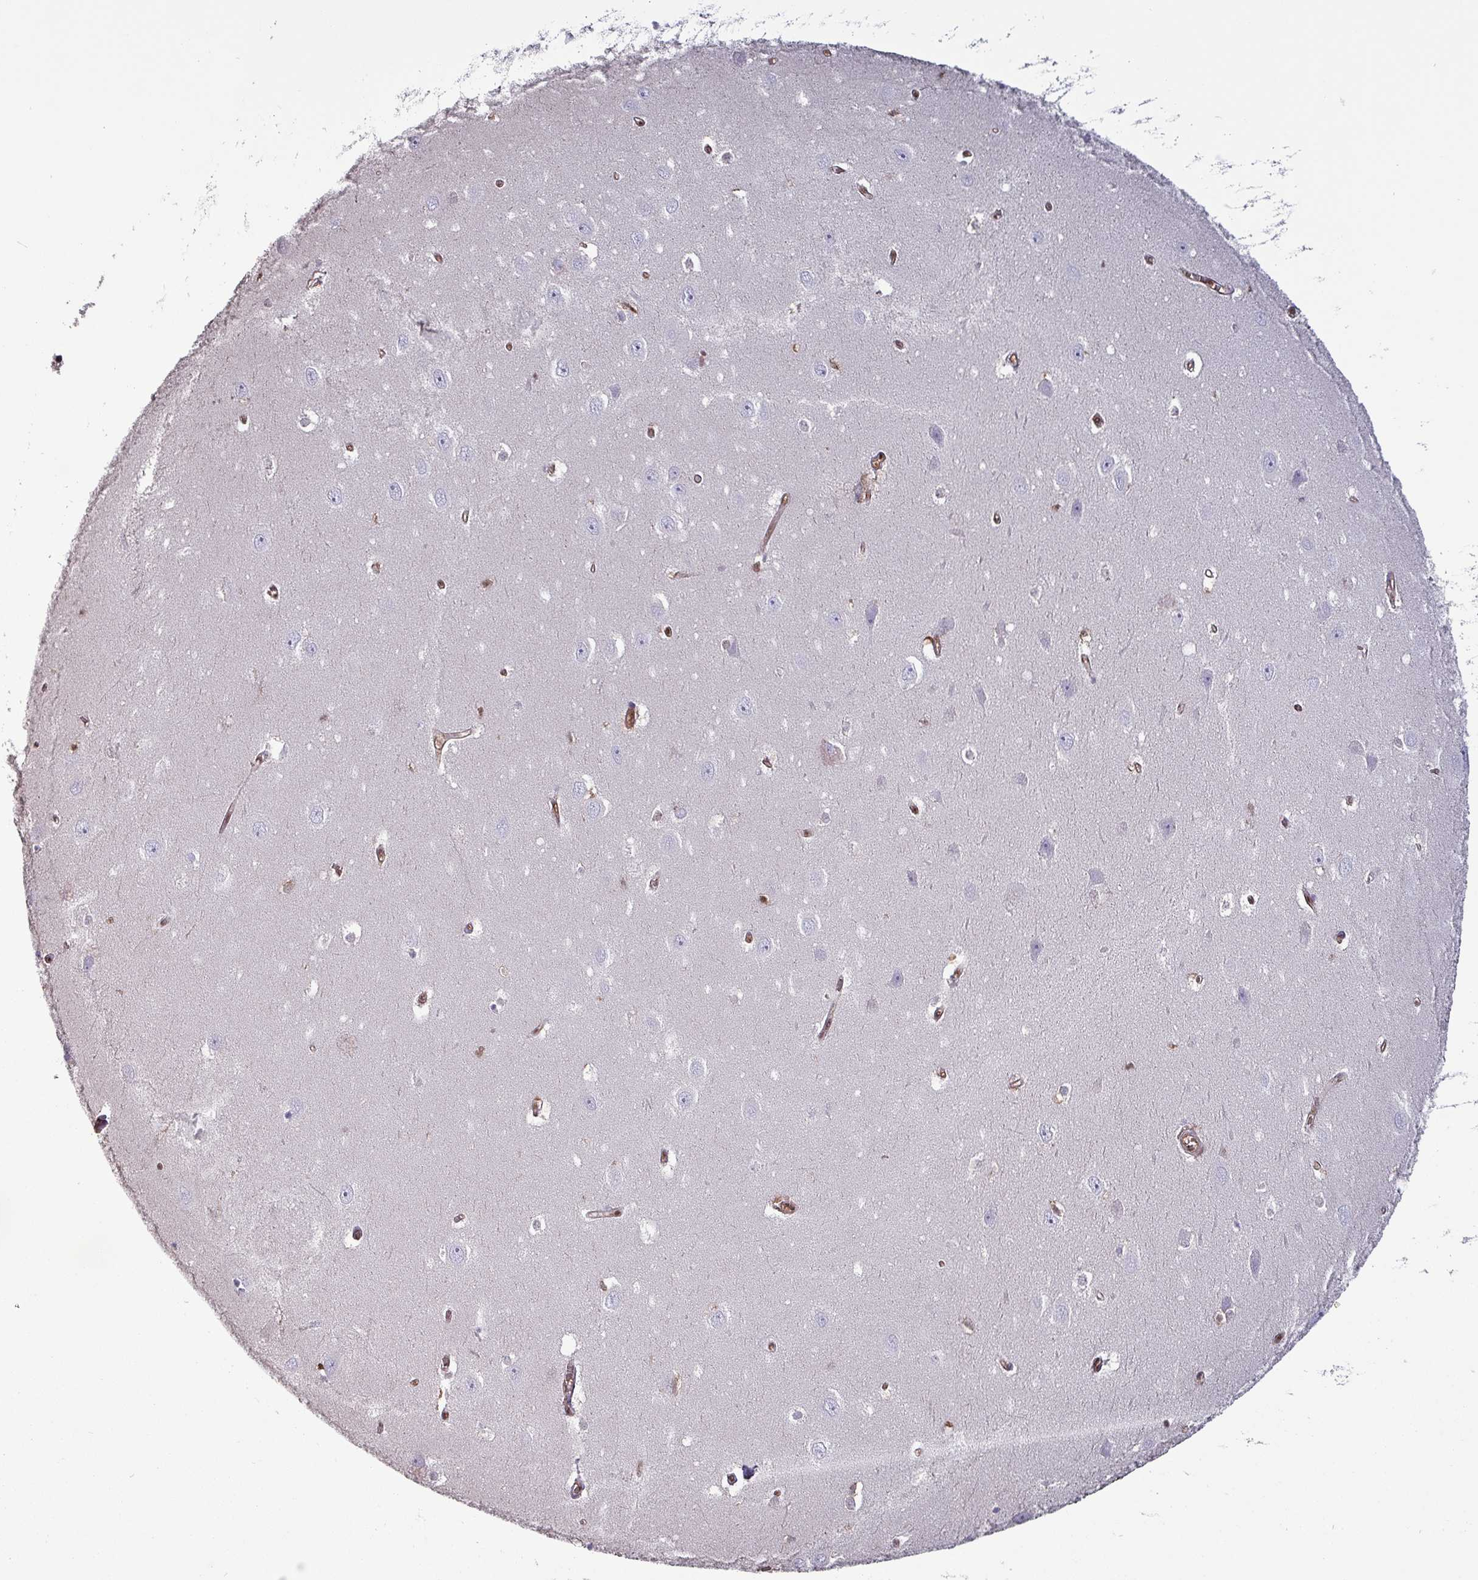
{"staining": {"intensity": "negative", "quantity": "none", "location": "none"}, "tissue": "hippocampus", "cell_type": "Glial cells", "image_type": "normal", "snomed": [{"axis": "morphology", "description": "Normal tissue, NOS"}, {"axis": "topography", "description": "Hippocampus"}], "caption": "Immunohistochemistry photomicrograph of unremarkable hippocampus: hippocampus stained with DAB exhibits no significant protein positivity in glial cells.", "gene": "PSMB8", "patient": {"sex": "female", "age": 64}}